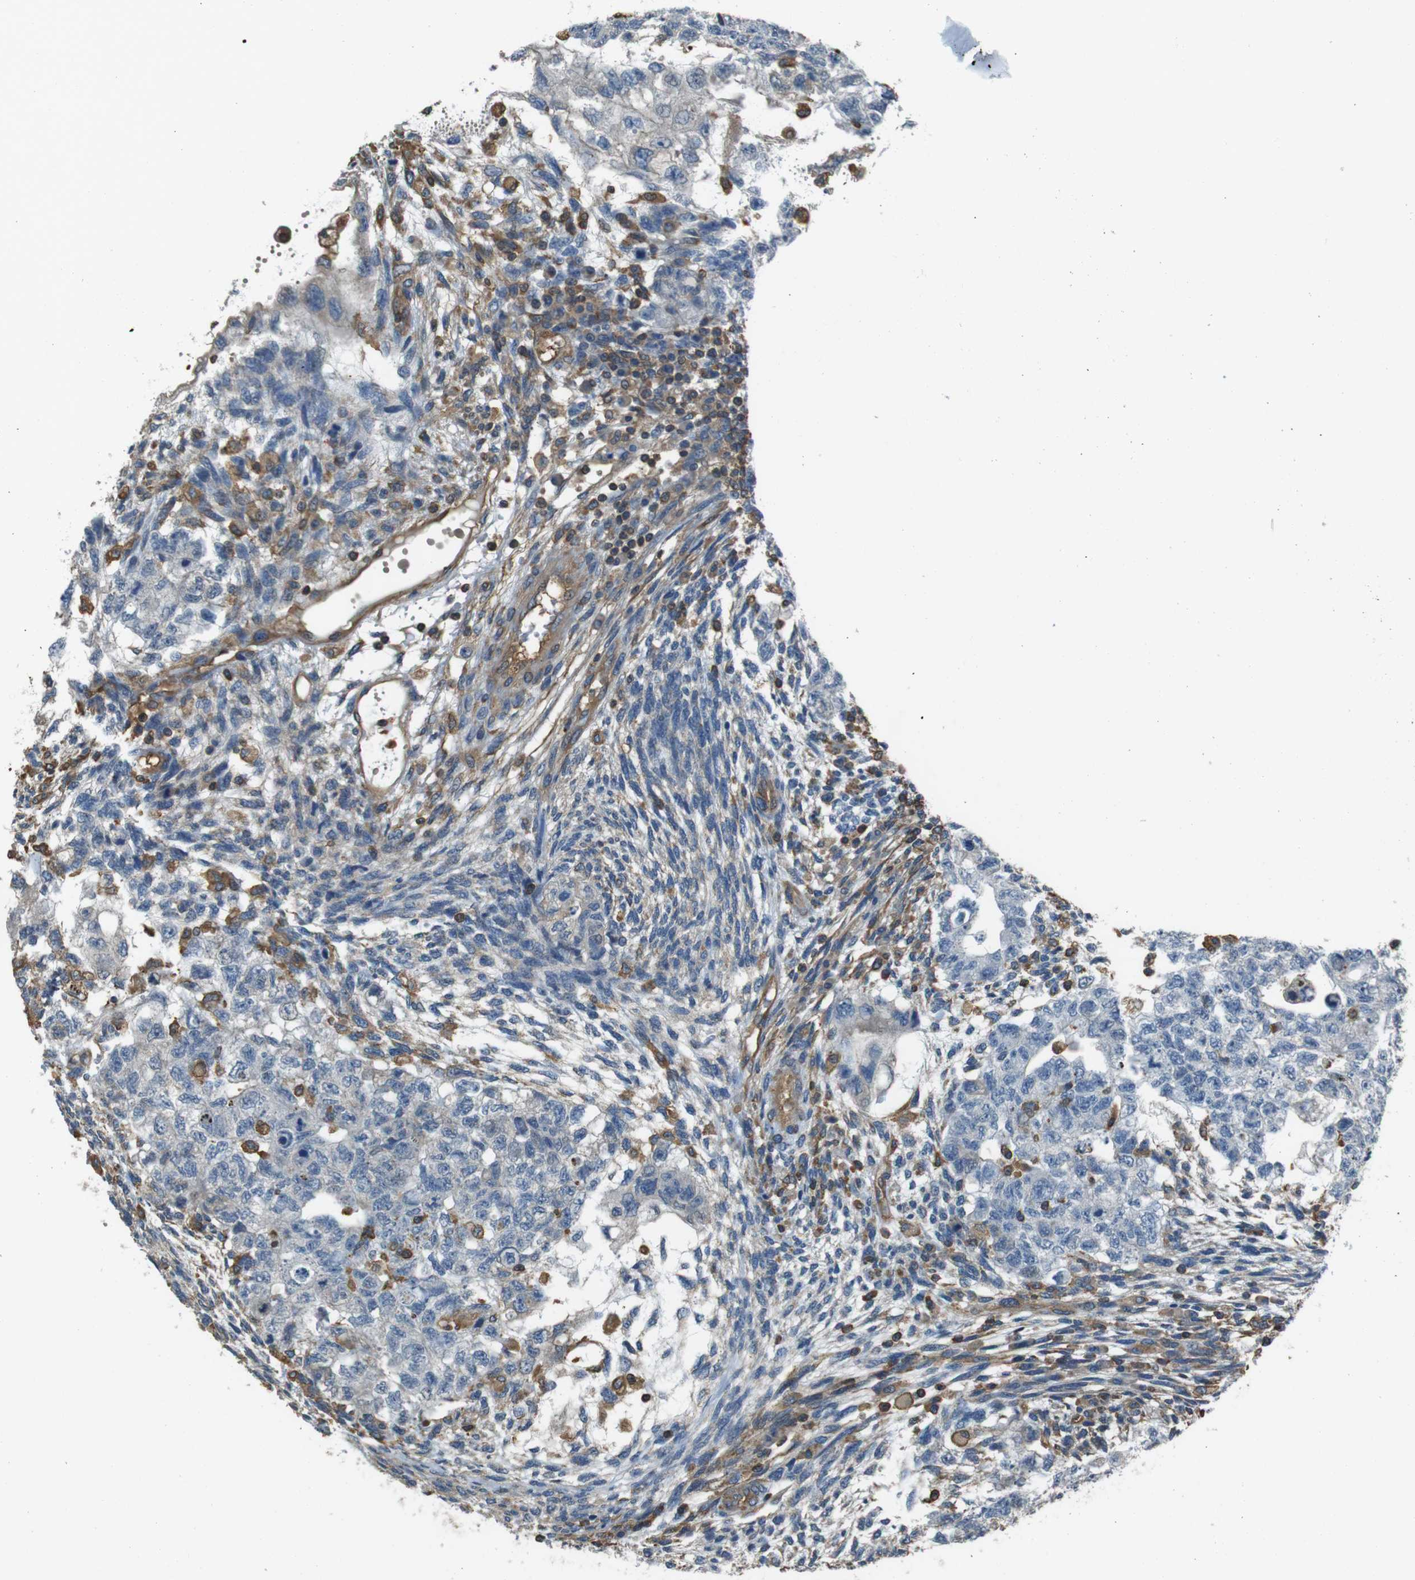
{"staining": {"intensity": "negative", "quantity": "none", "location": "none"}, "tissue": "testis cancer", "cell_type": "Tumor cells", "image_type": "cancer", "snomed": [{"axis": "morphology", "description": "Normal tissue, NOS"}, {"axis": "morphology", "description": "Carcinoma, Embryonal, NOS"}, {"axis": "topography", "description": "Testis"}], "caption": "Testis cancer was stained to show a protein in brown. There is no significant staining in tumor cells.", "gene": "FCAR", "patient": {"sex": "male", "age": 36}}